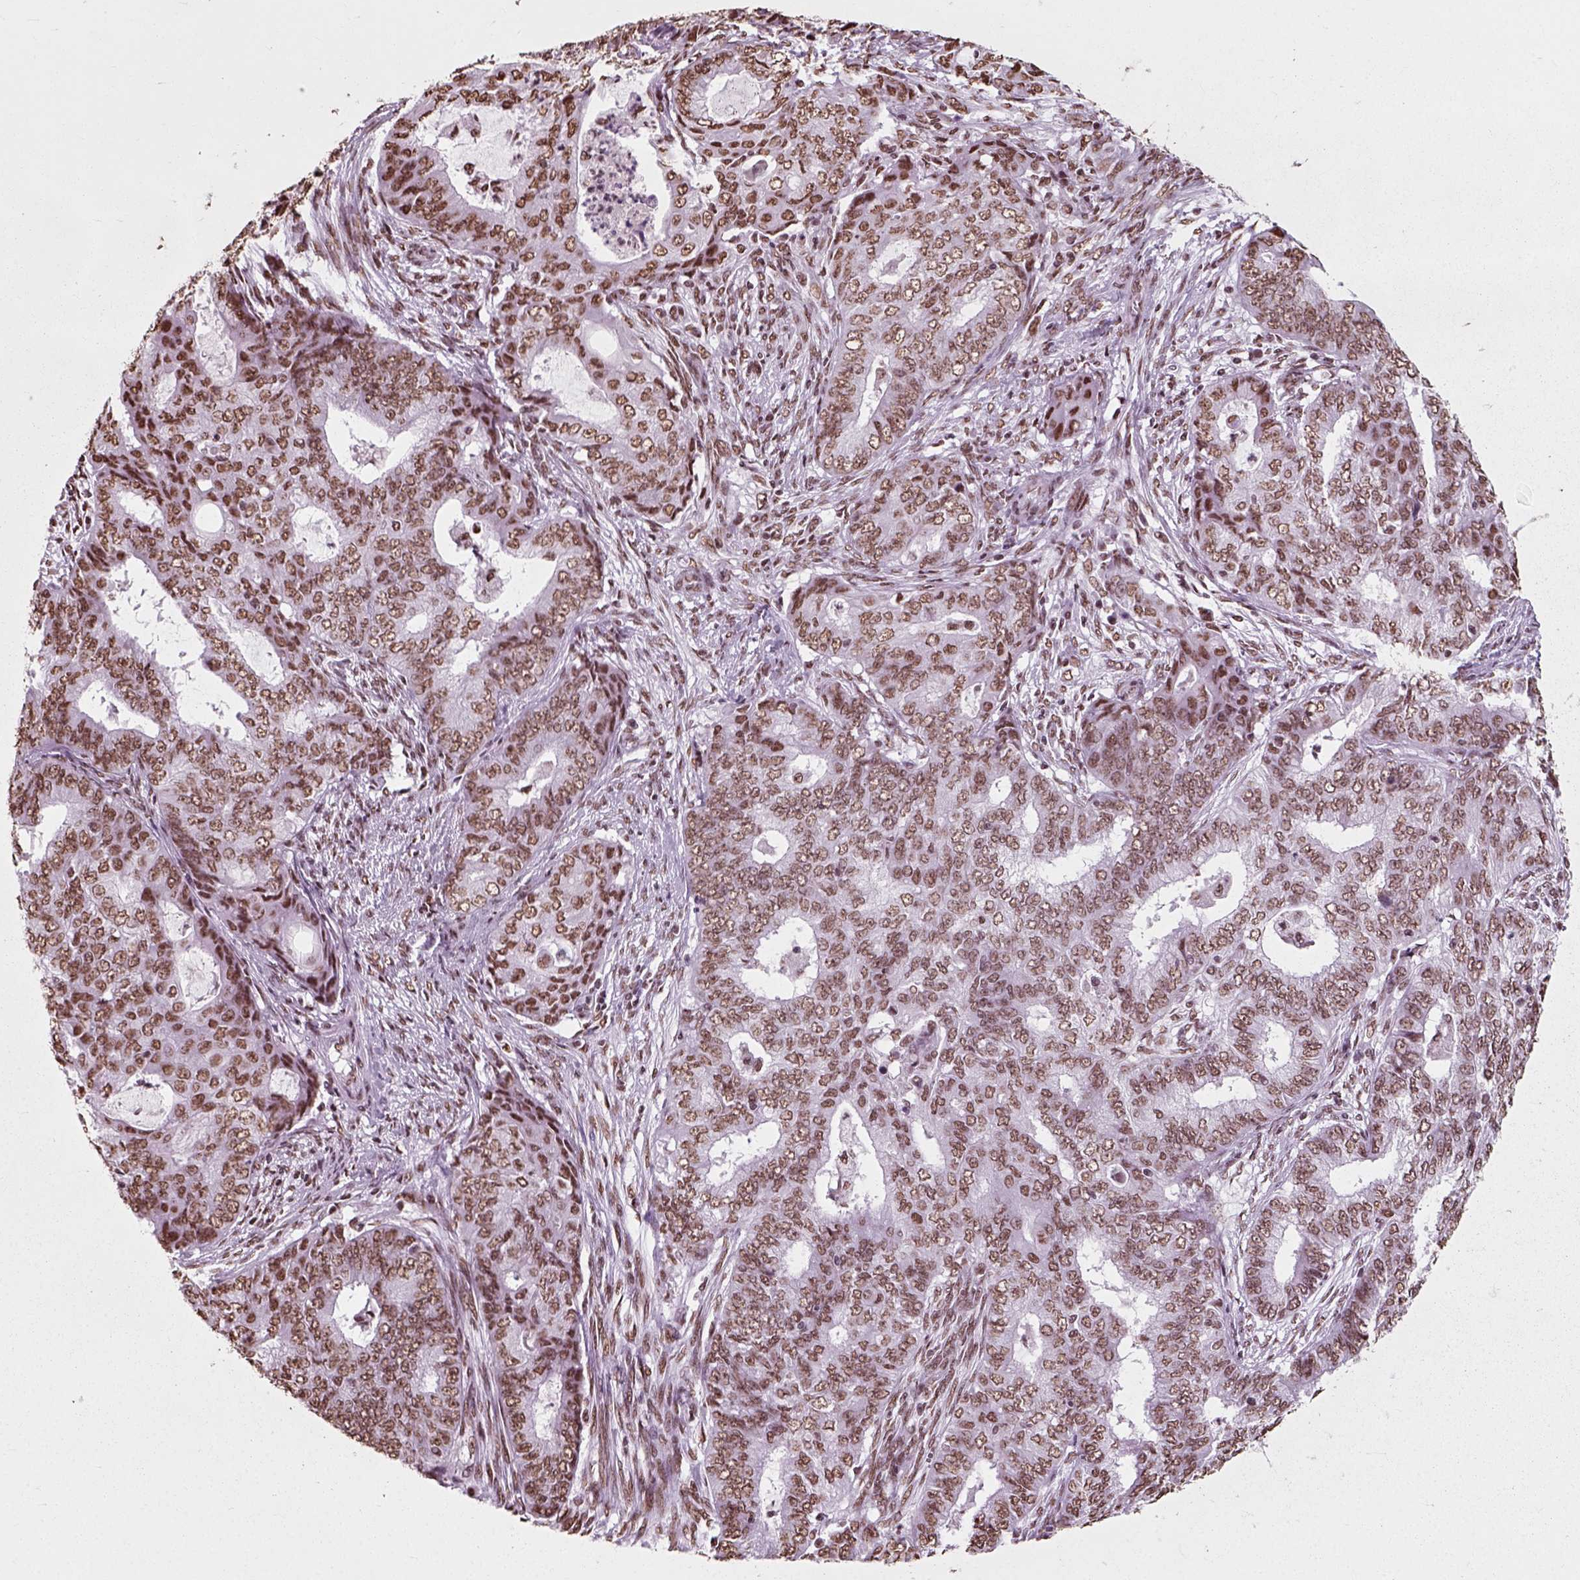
{"staining": {"intensity": "moderate", "quantity": ">75%", "location": "nuclear"}, "tissue": "endometrial cancer", "cell_type": "Tumor cells", "image_type": "cancer", "snomed": [{"axis": "morphology", "description": "Adenocarcinoma, NOS"}, {"axis": "topography", "description": "Endometrium"}], "caption": "Adenocarcinoma (endometrial) was stained to show a protein in brown. There is medium levels of moderate nuclear expression in about >75% of tumor cells. (brown staining indicates protein expression, while blue staining denotes nuclei).", "gene": "POLR1H", "patient": {"sex": "female", "age": 62}}